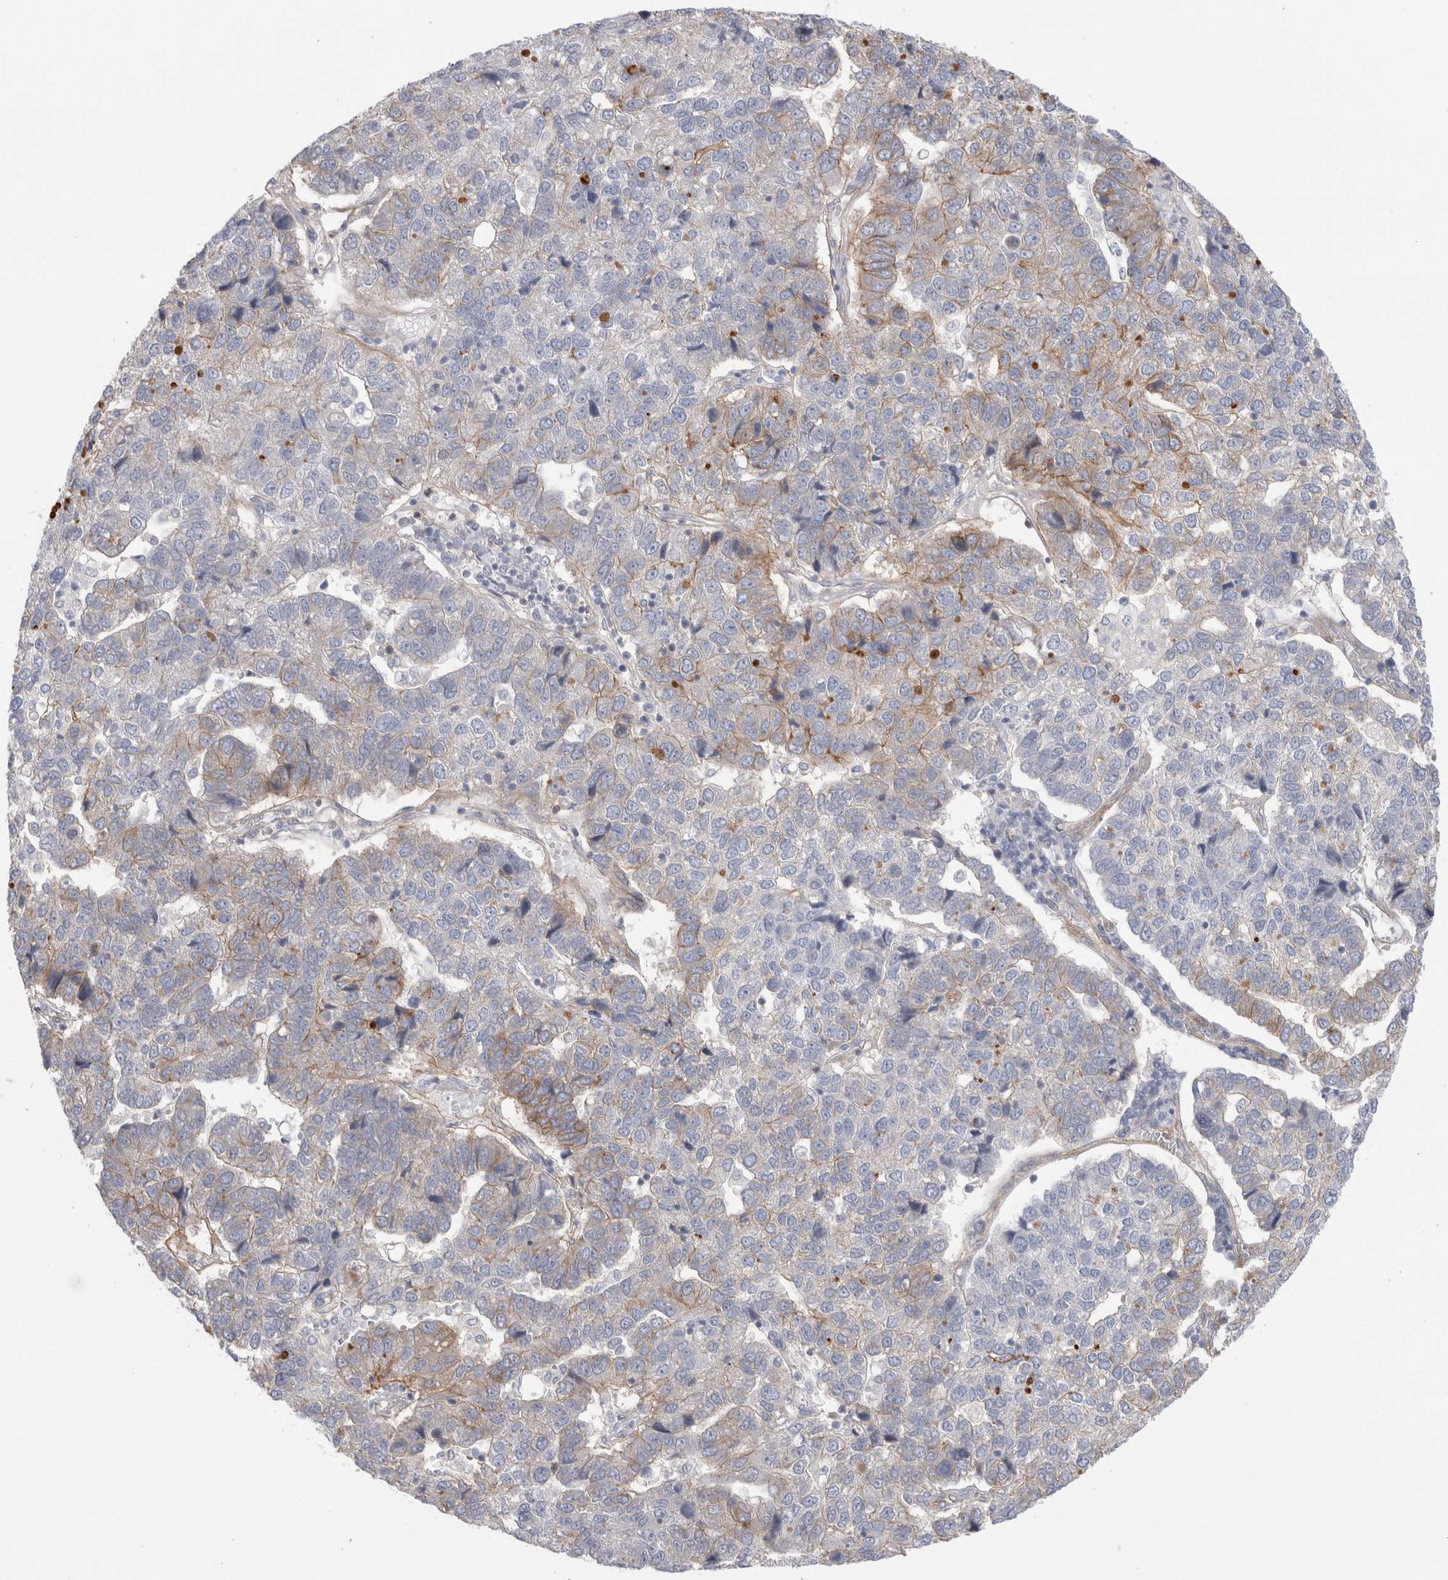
{"staining": {"intensity": "weak", "quantity": "25%-75%", "location": "cytoplasmic/membranous"}, "tissue": "pancreatic cancer", "cell_type": "Tumor cells", "image_type": "cancer", "snomed": [{"axis": "morphology", "description": "Adenocarcinoma, NOS"}, {"axis": "topography", "description": "Pancreas"}], "caption": "Pancreatic cancer stained with a brown dye exhibits weak cytoplasmic/membranous positive expression in approximately 25%-75% of tumor cells.", "gene": "VANGL1", "patient": {"sex": "female", "age": 61}}